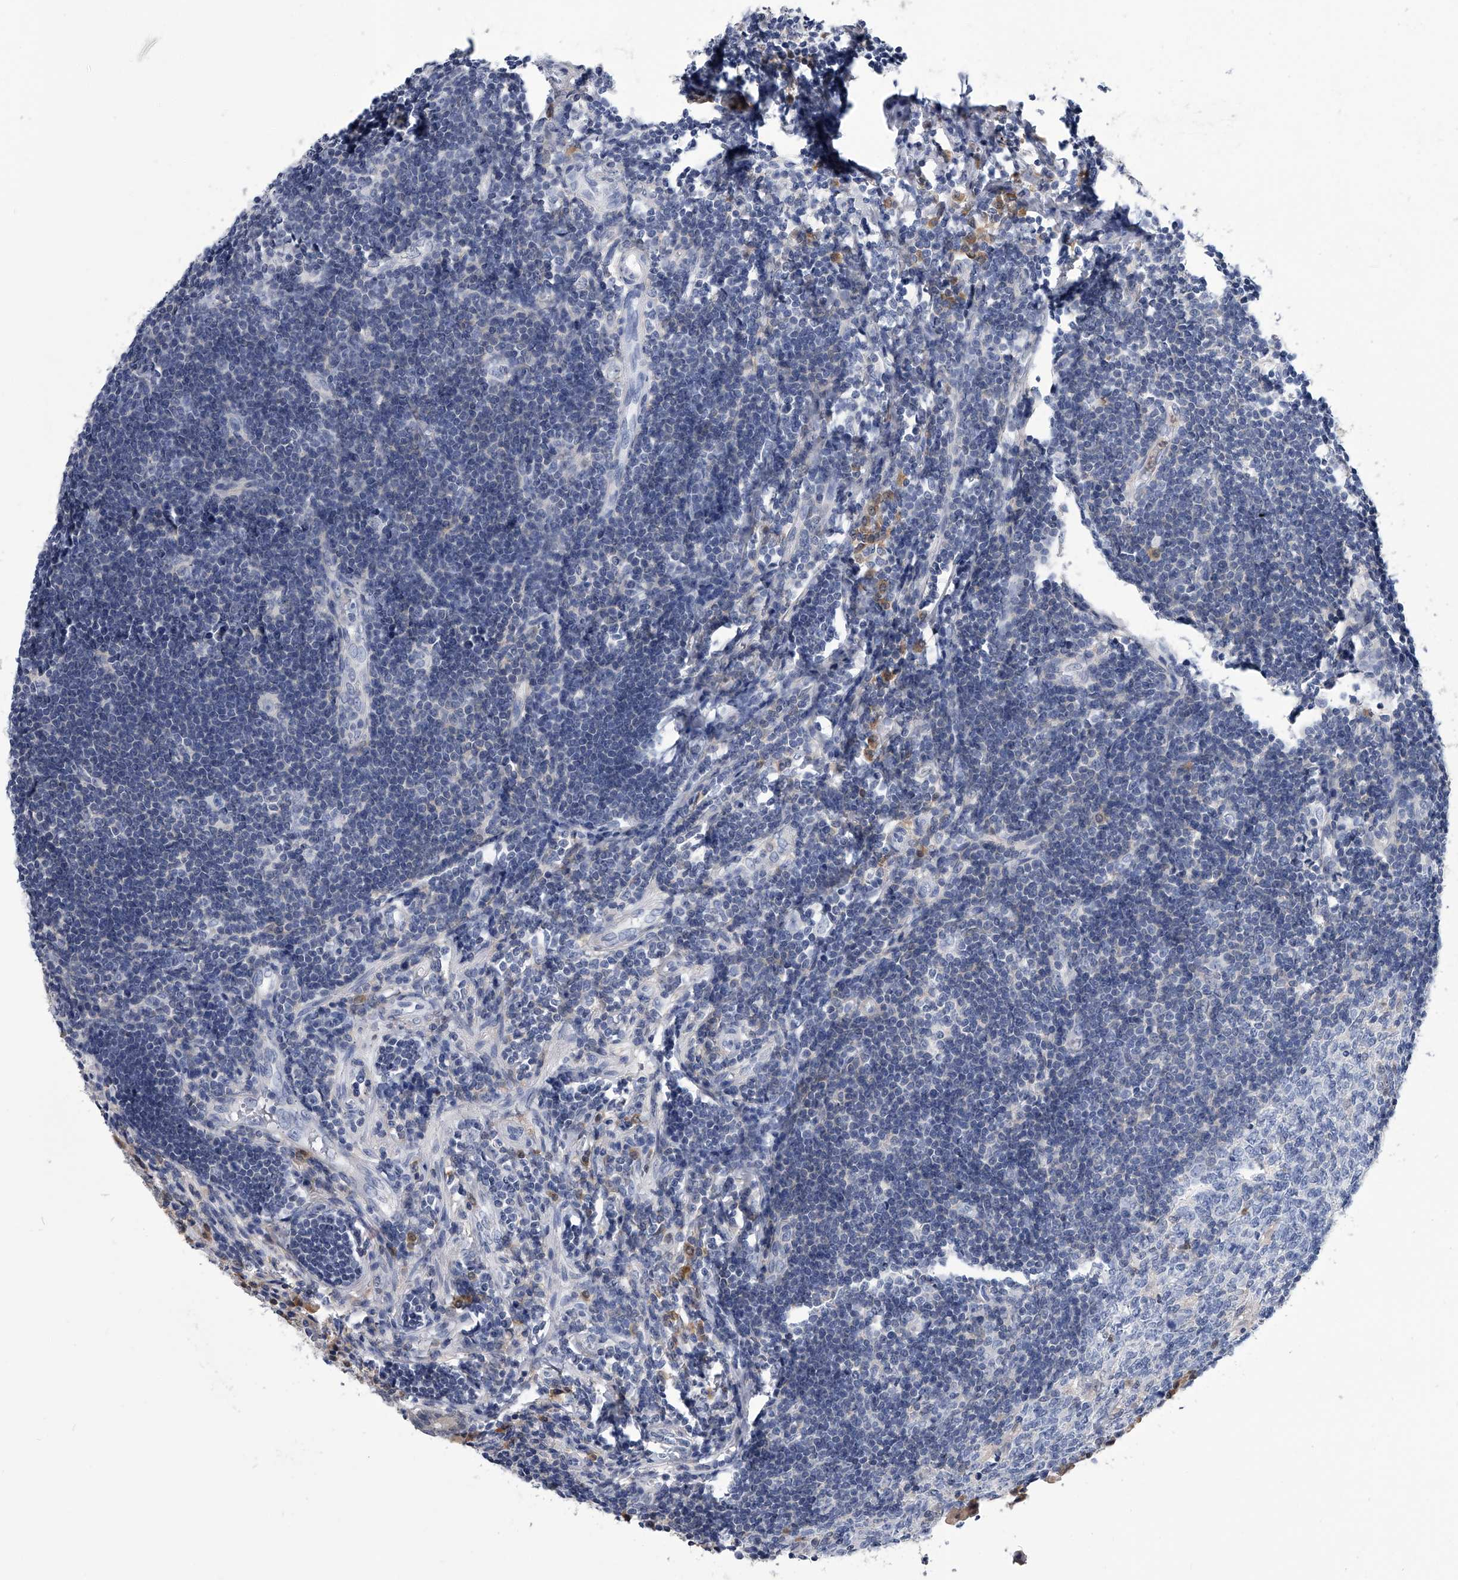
{"staining": {"intensity": "negative", "quantity": "none", "location": "none"}, "tissue": "appendix", "cell_type": "Glandular cells", "image_type": "normal", "snomed": [{"axis": "morphology", "description": "Normal tissue, NOS"}, {"axis": "topography", "description": "Appendix"}], "caption": "High power microscopy micrograph of an immunohistochemistry image of unremarkable appendix, revealing no significant expression in glandular cells.", "gene": "PDXK", "patient": {"sex": "female", "age": 54}}